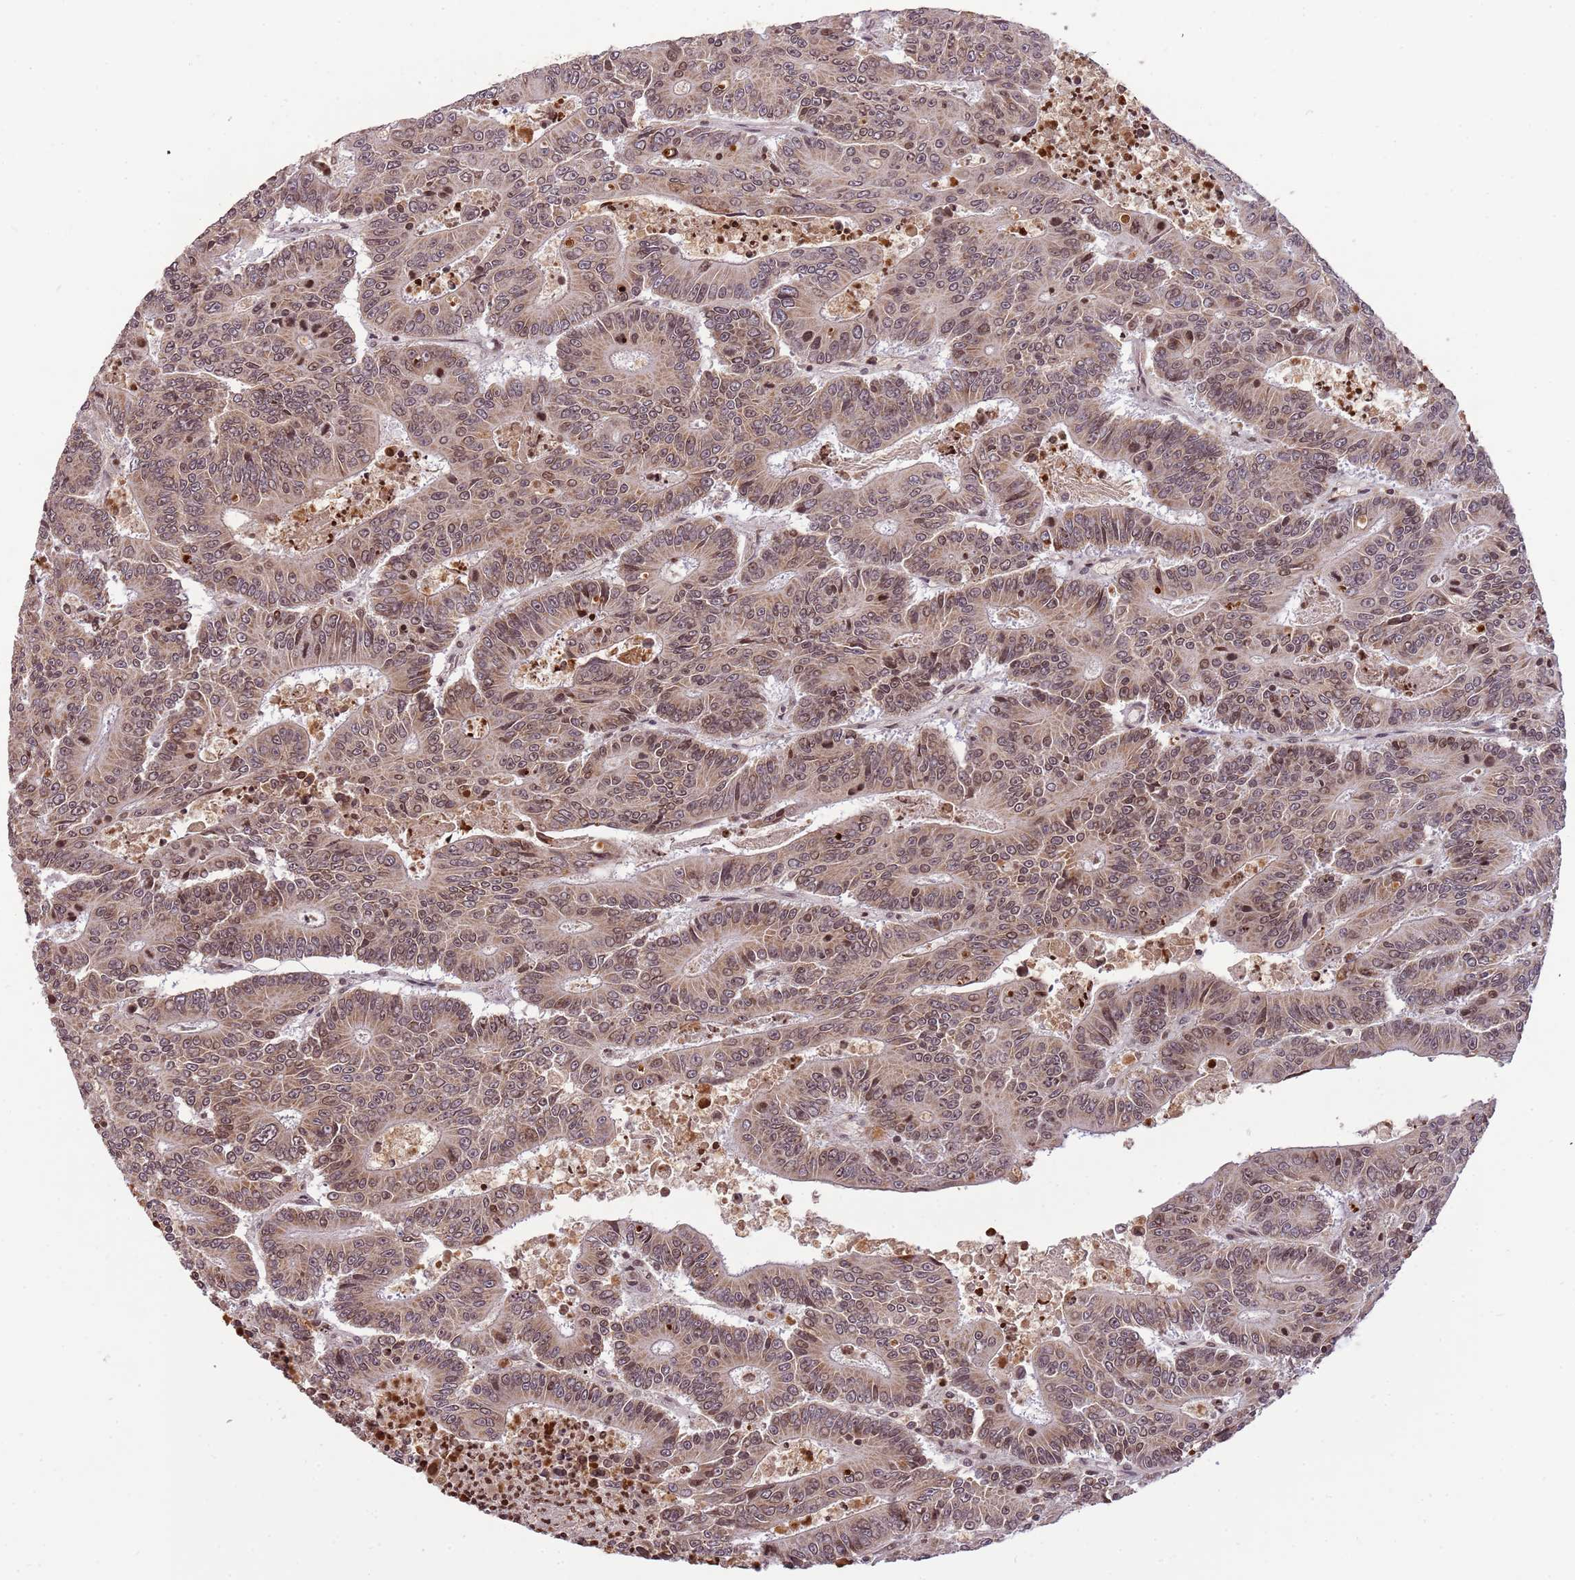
{"staining": {"intensity": "weak", "quantity": ">75%", "location": "cytoplasmic/membranous,nuclear"}, "tissue": "colorectal cancer", "cell_type": "Tumor cells", "image_type": "cancer", "snomed": [{"axis": "morphology", "description": "Adenocarcinoma, NOS"}, {"axis": "topography", "description": "Colon"}], "caption": "Immunohistochemistry (IHC) (DAB) staining of adenocarcinoma (colorectal) exhibits weak cytoplasmic/membranous and nuclear protein expression in approximately >75% of tumor cells. (brown staining indicates protein expression, while blue staining denotes nuclei).", "gene": "SAMSN1", "patient": {"sex": "male", "age": 83}}